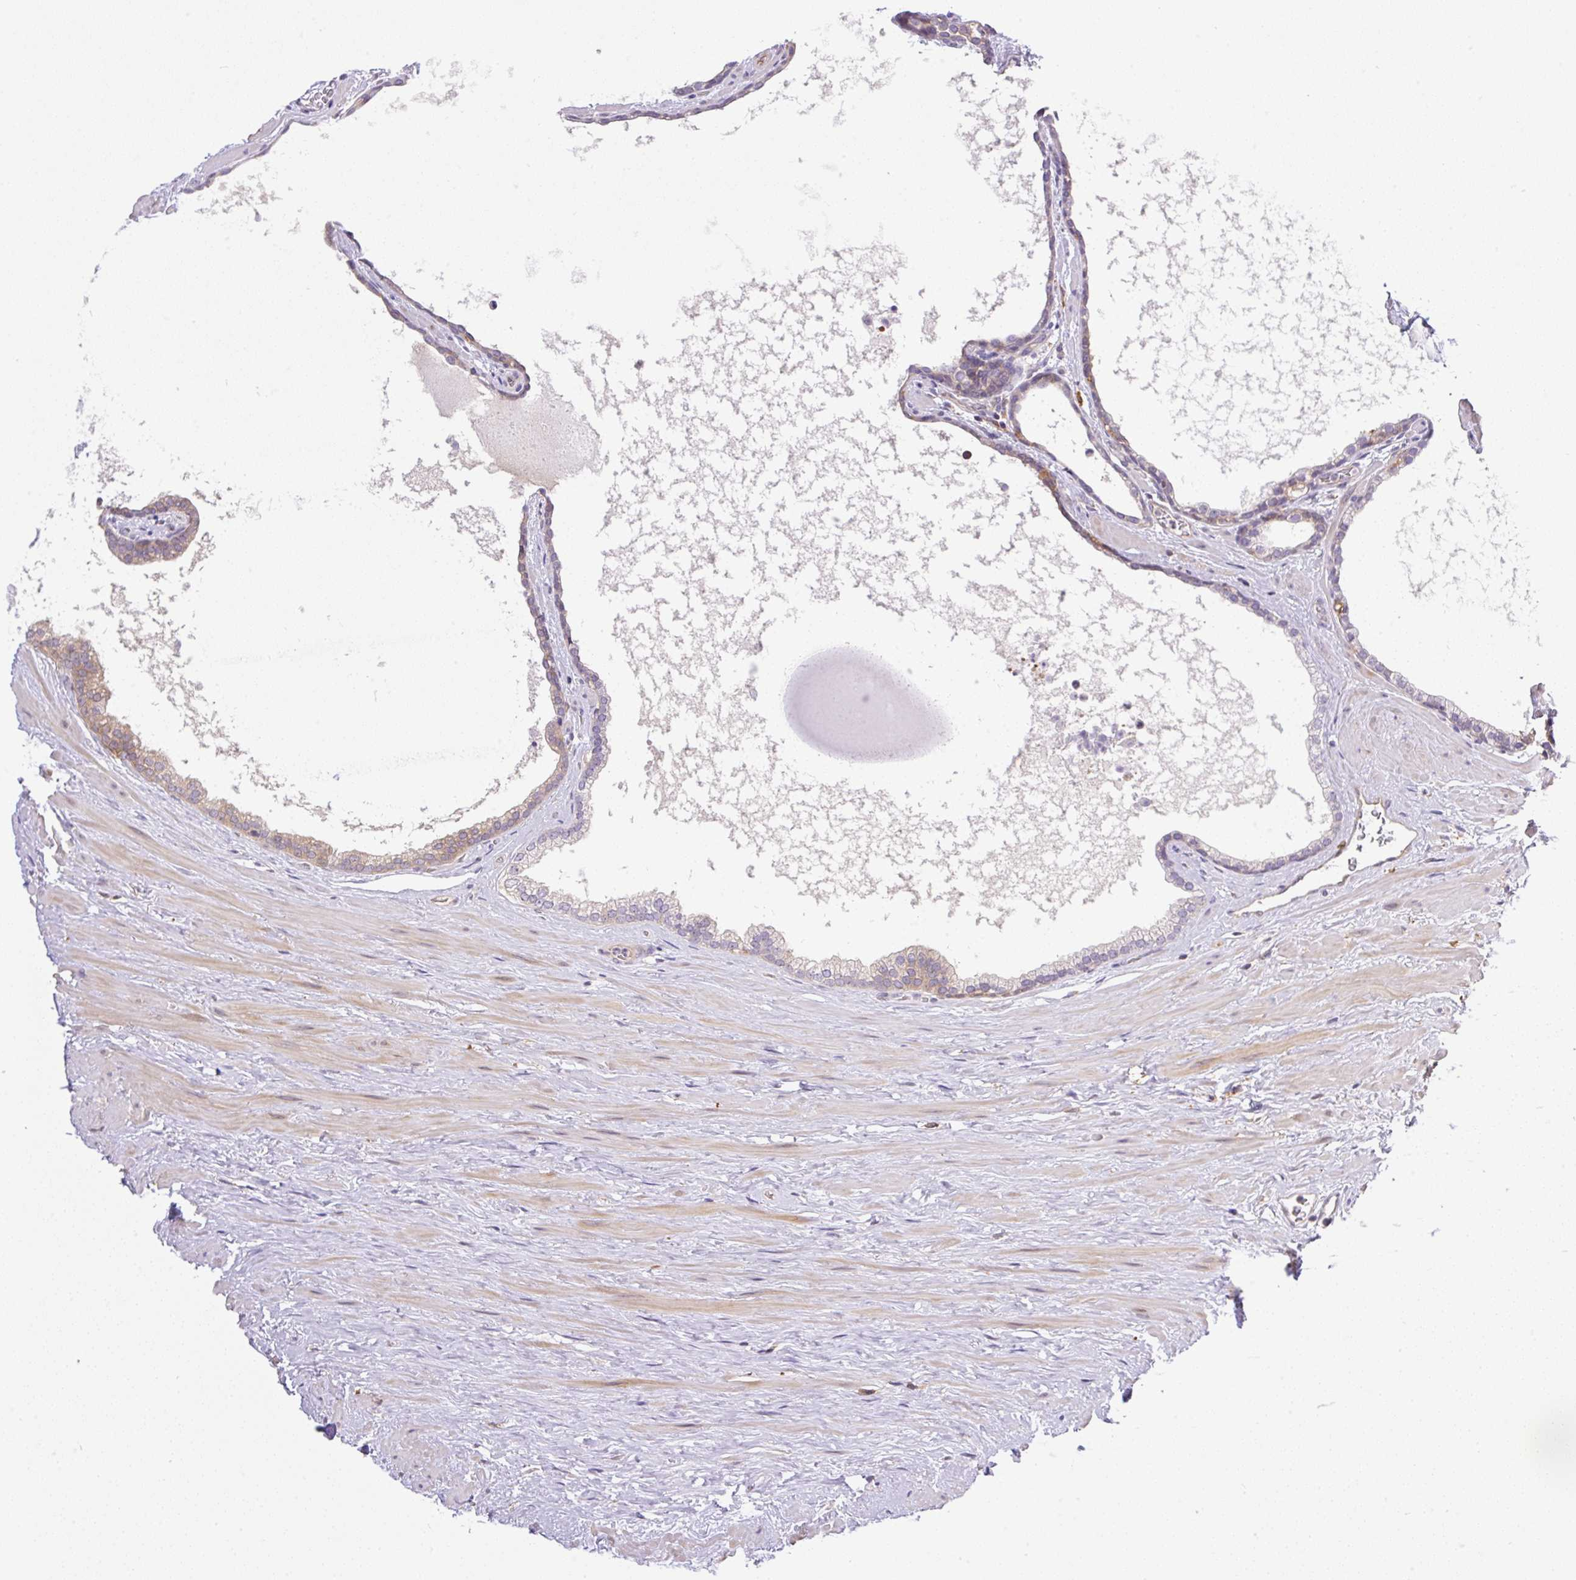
{"staining": {"intensity": "moderate", "quantity": "25%-75%", "location": "cytoplasmic/membranous"}, "tissue": "prostate", "cell_type": "Glandular cells", "image_type": "normal", "snomed": [{"axis": "morphology", "description": "Normal tissue, NOS"}, {"axis": "topography", "description": "Prostate"}], "caption": "Protein analysis of benign prostate demonstrates moderate cytoplasmic/membranous positivity in about 25%-75% of glandular cells.", "gene": "CAMK2A", "patient": {"sex": "male", "age": 48}}